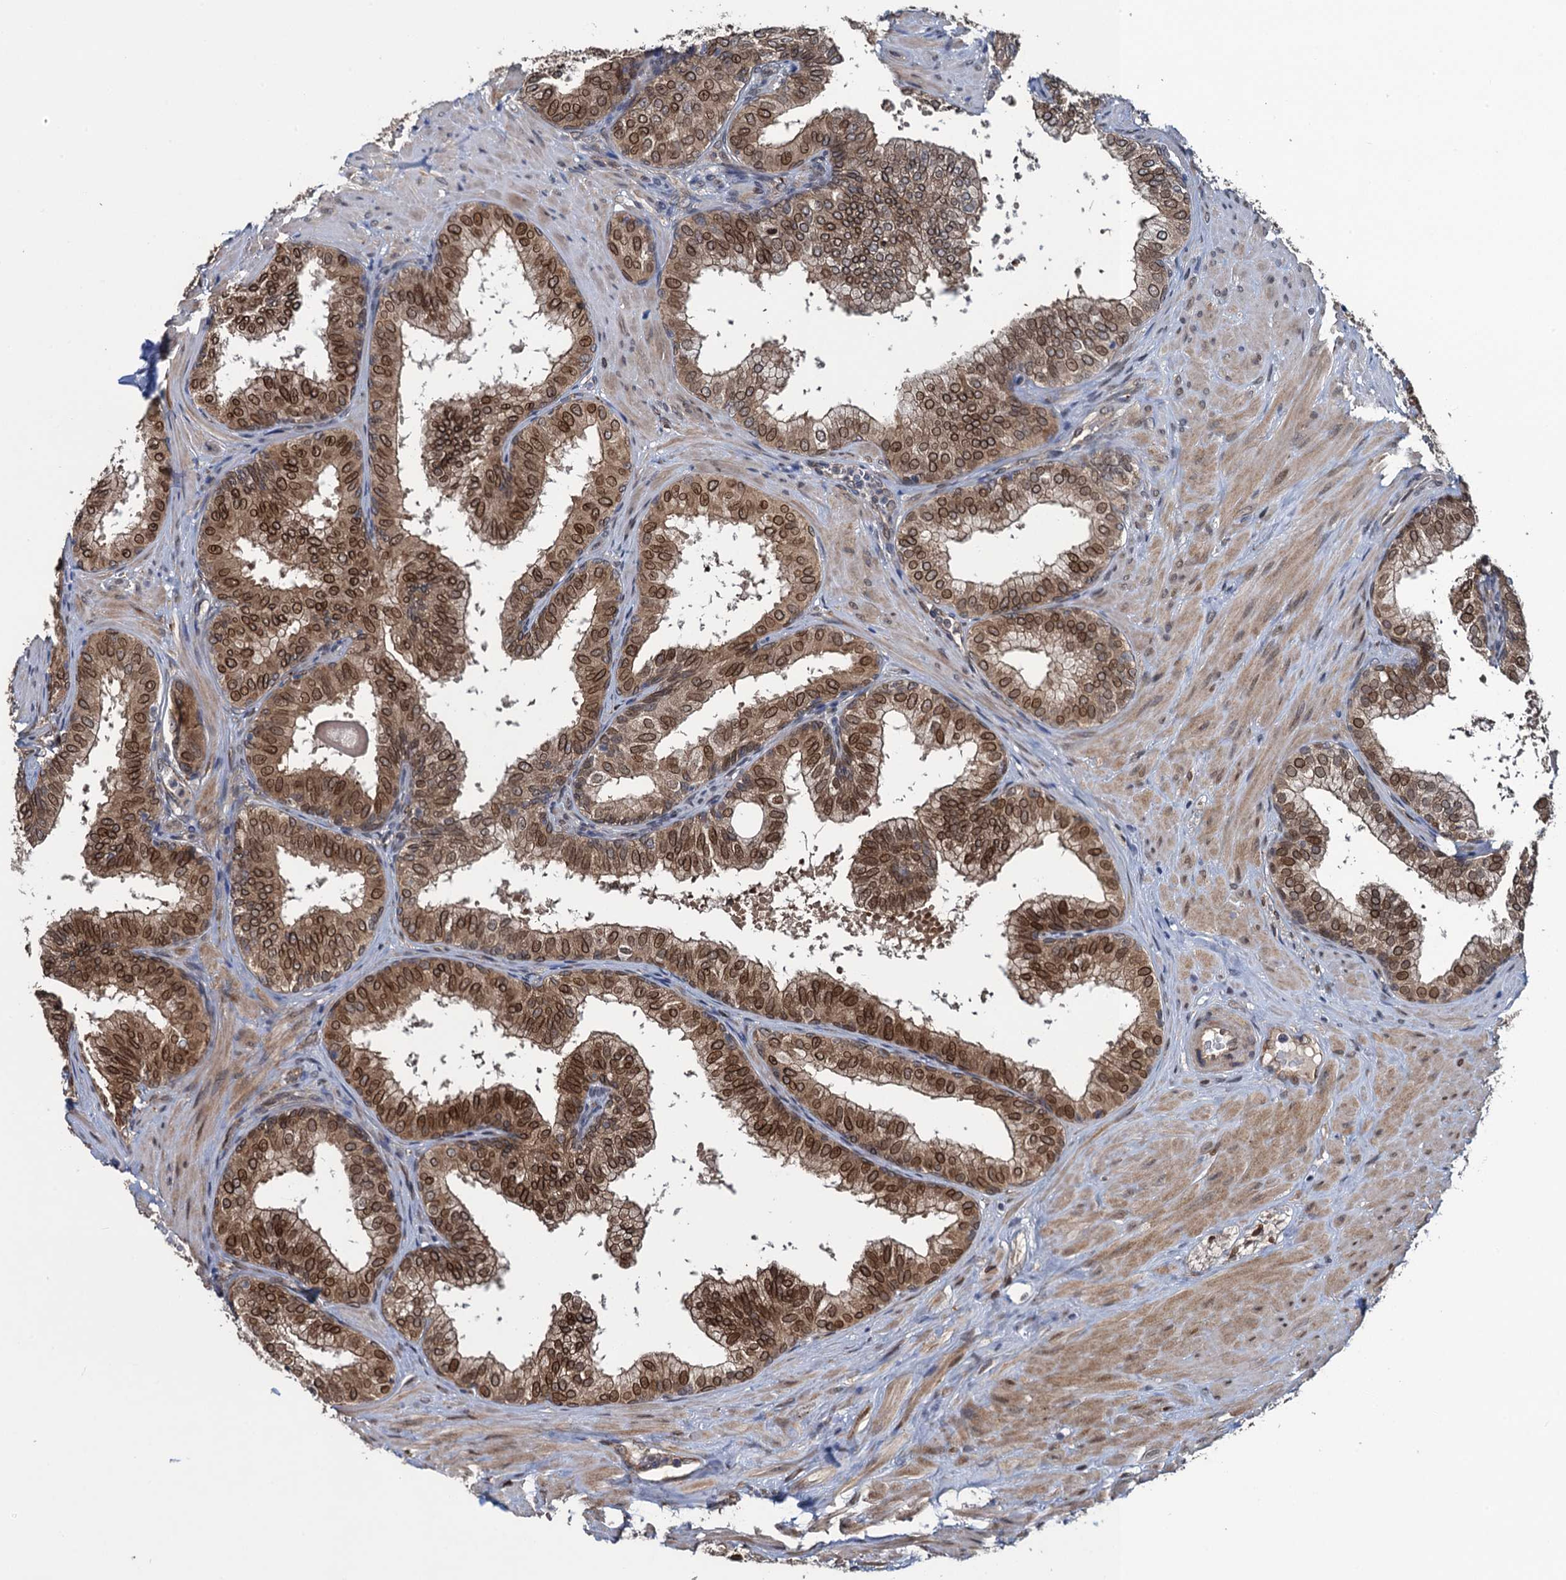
{"staining": {"intensity": "strong", "quantity": "25%-75%", "location": "cytoplasmic/membranous,nuclear"}, "tissue": "prostate", "cell_type": "Glandular cells", "image_type": "normal", "snomed": [{"axis": "morphology", "description": "Normal tissue, NOS"}, {"axis": "topography", "description": "Prostate"}], "caption": "Protein analysis of benign prostate displays strong cytoplasmic/membranous,nuclear positivity in approximately 25%-75% of glandular cells.", "gene": "EVX2", "patient": {"sex": "male", "age": 60}}